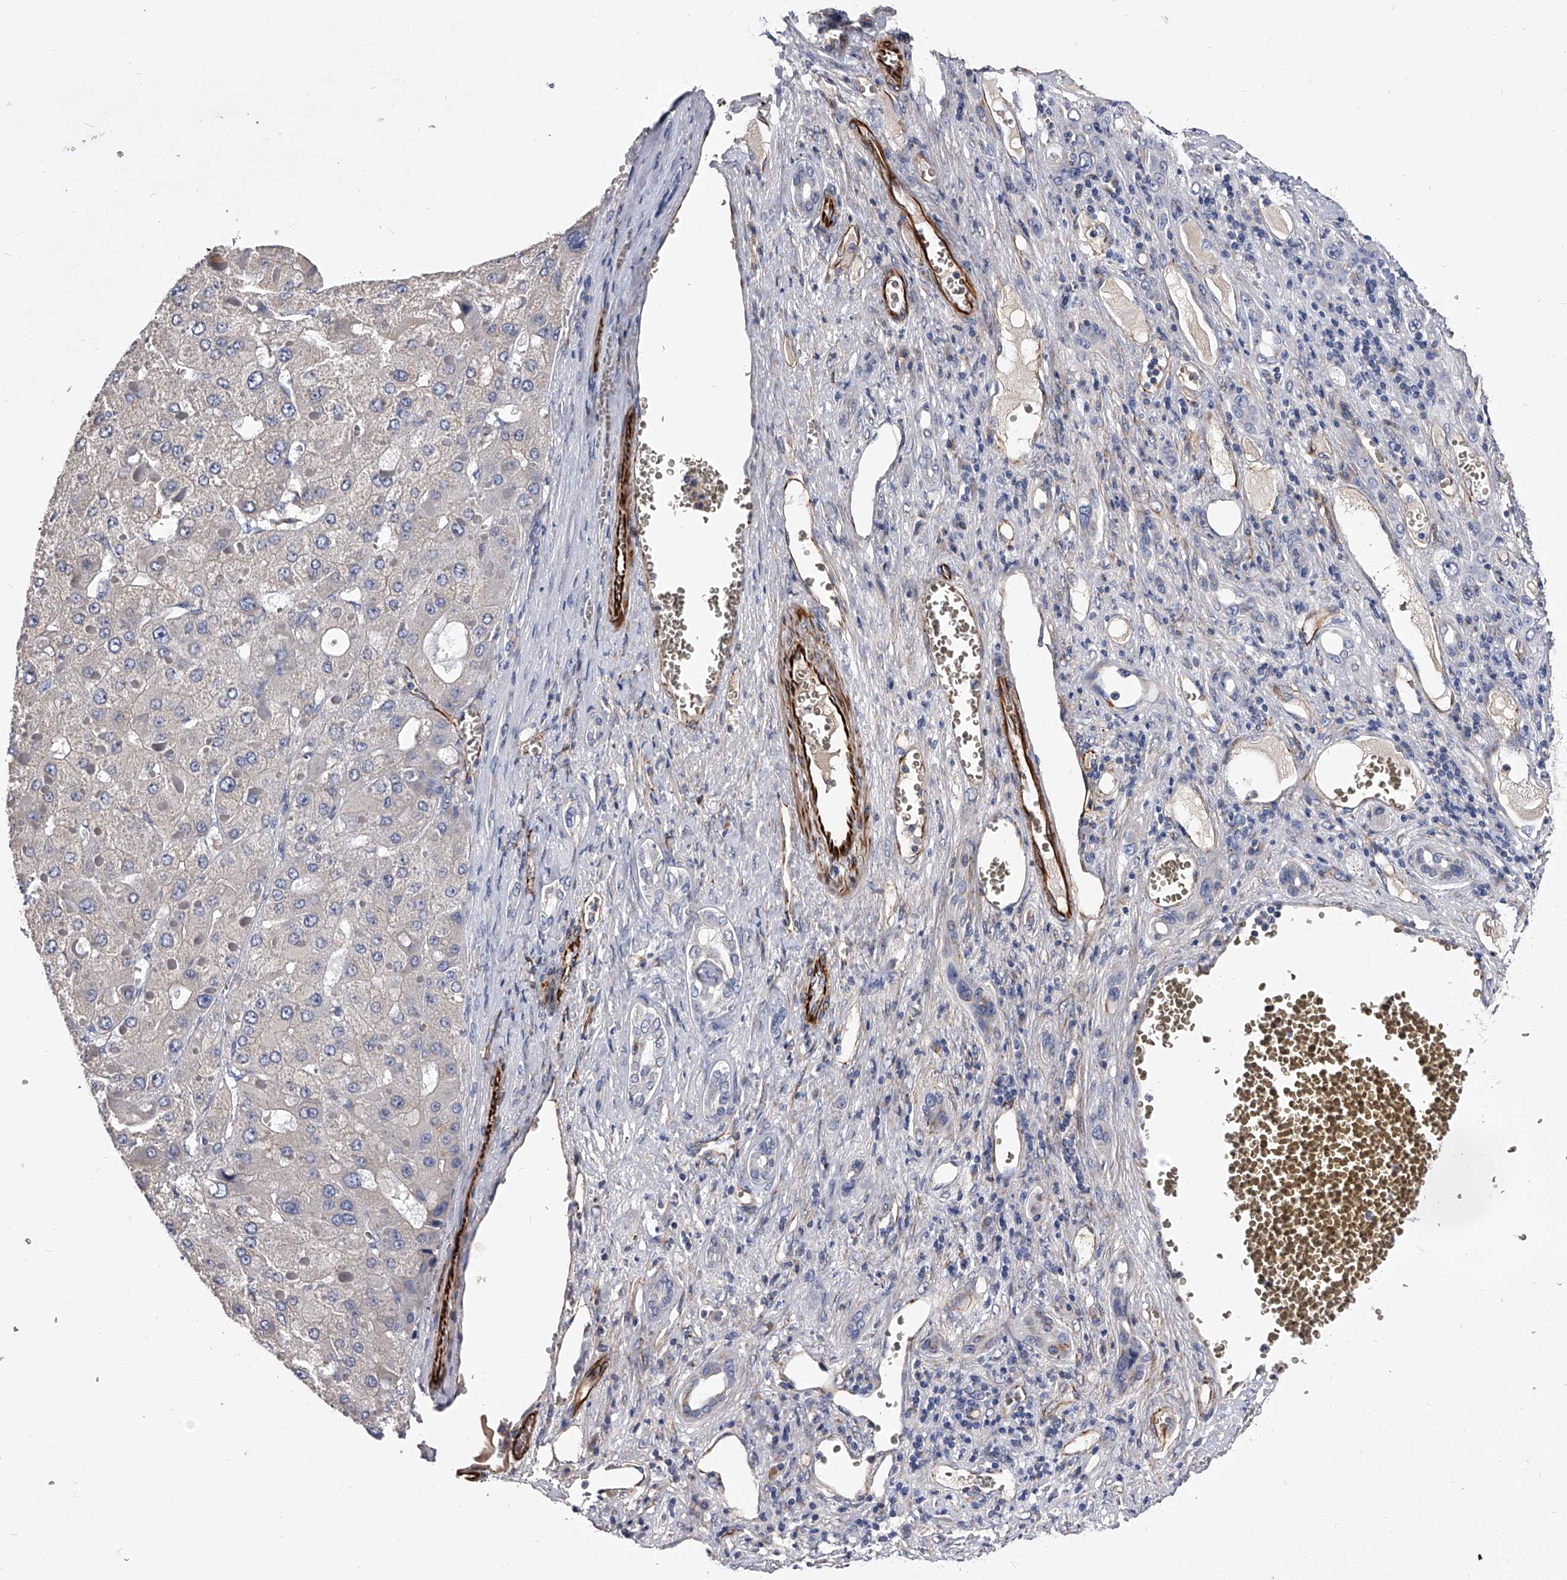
{"staining": {"intensity": "negative", "quantity": "none", "location": "none"}, "tissue": "liver cancer", "cell_type": "Tumor cells", "image_type": "cancer", "snomed": [{"axis": "morphology", "description": "Carcinoma, Hepatocellular, NOS"}, {"axis": "topography", "description": "Liver"}], "caption": "This is an immunohistochemistry photomicrograph of human hepatocellular carcinoma (liver). There is no expression in tumor cells.", "gene": "EFCAB7", "patient": {"sex": "female", "age": 73}}